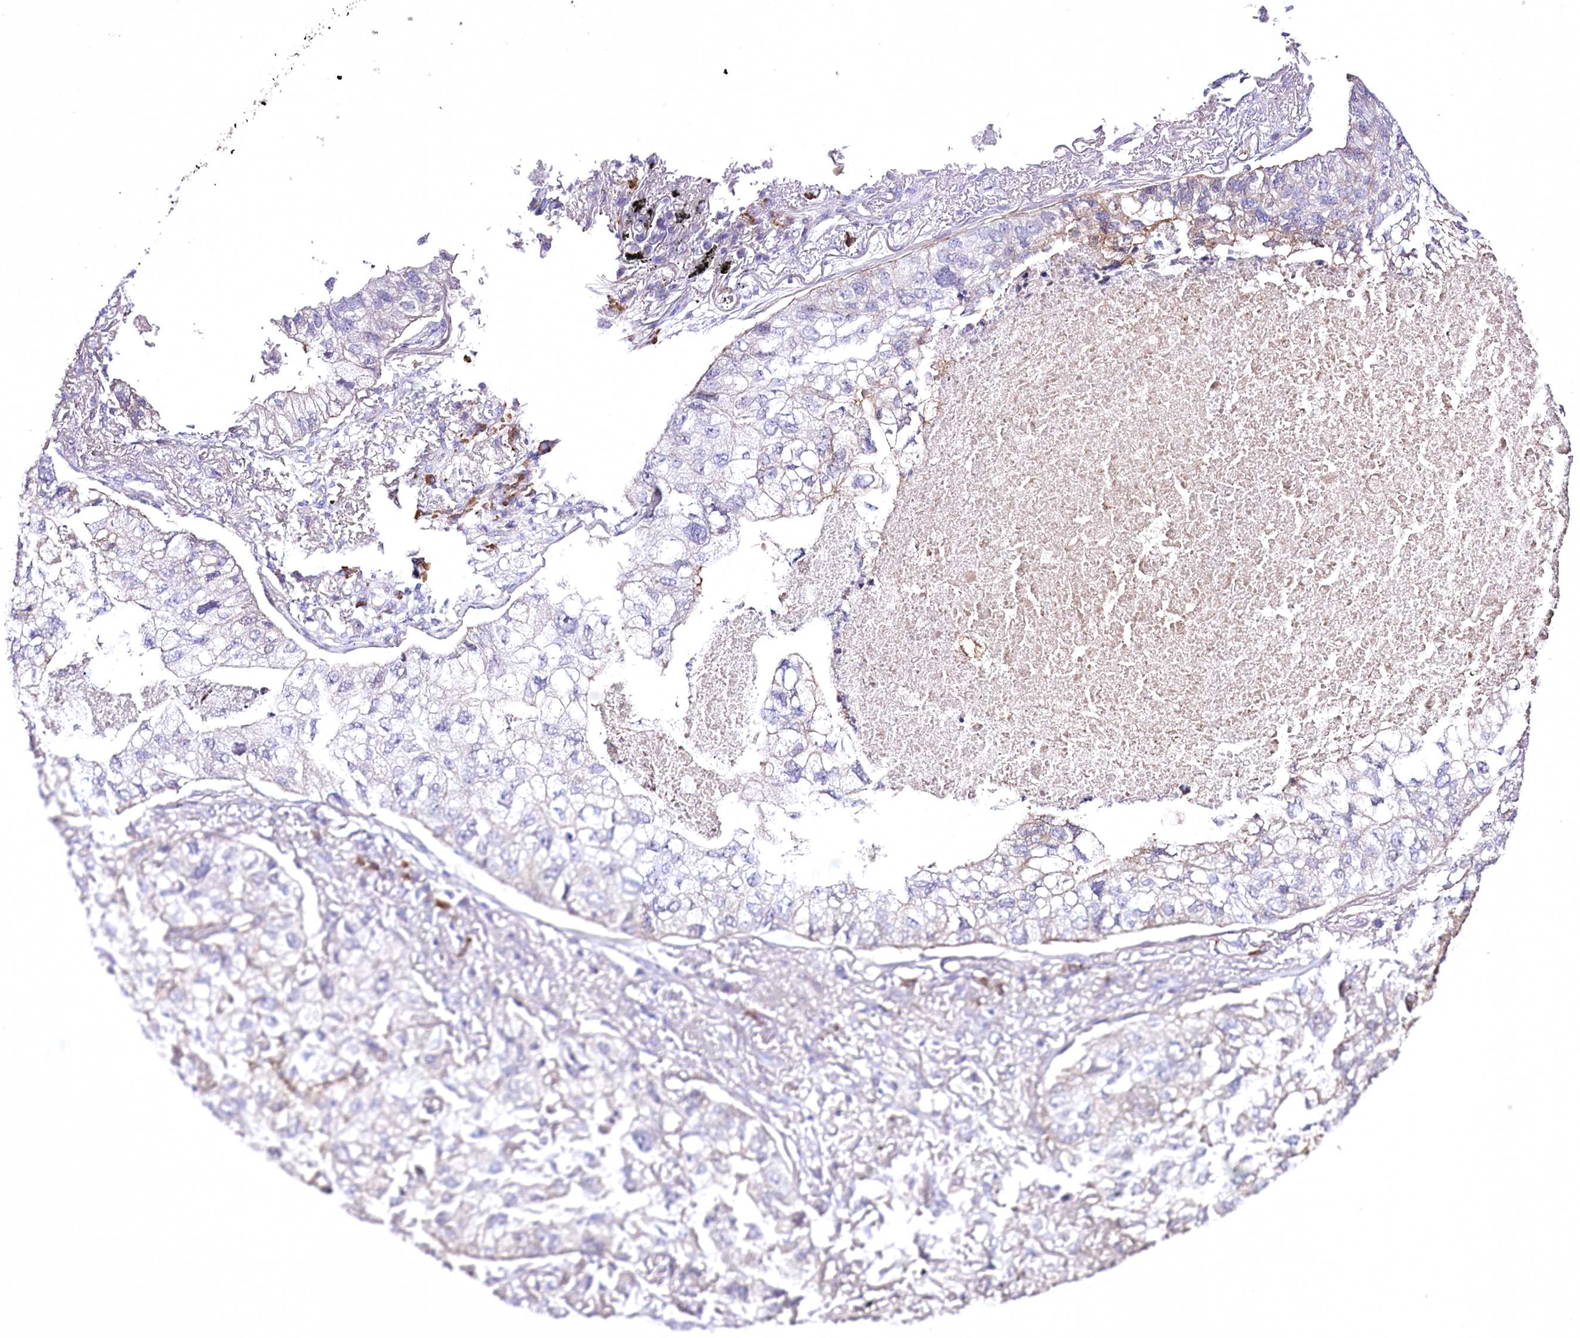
{"staining": {"intensity": "negative", "quantity": "none", "location": "none"}, "tissue": "lung cancer", "cell_type": "Tumor cells", "image_type": "cancer", "snomed": [{"axis": "morphology", "description": "Adenocarcinoma, NOS"}, {"axis": "topography", "description": "Lung"}], "caption": "Immunohistochemistry (IHC) of lung adenocarcinoma reveals no expression in tumor cells. The staining was performed using DAB to visualize the protein expression in brown, while the nuclei were stained in blue with hematoxylin (Magnification: 20x).", "gene": "CEP164", "patient": {"sex": "male", "age": 65}}